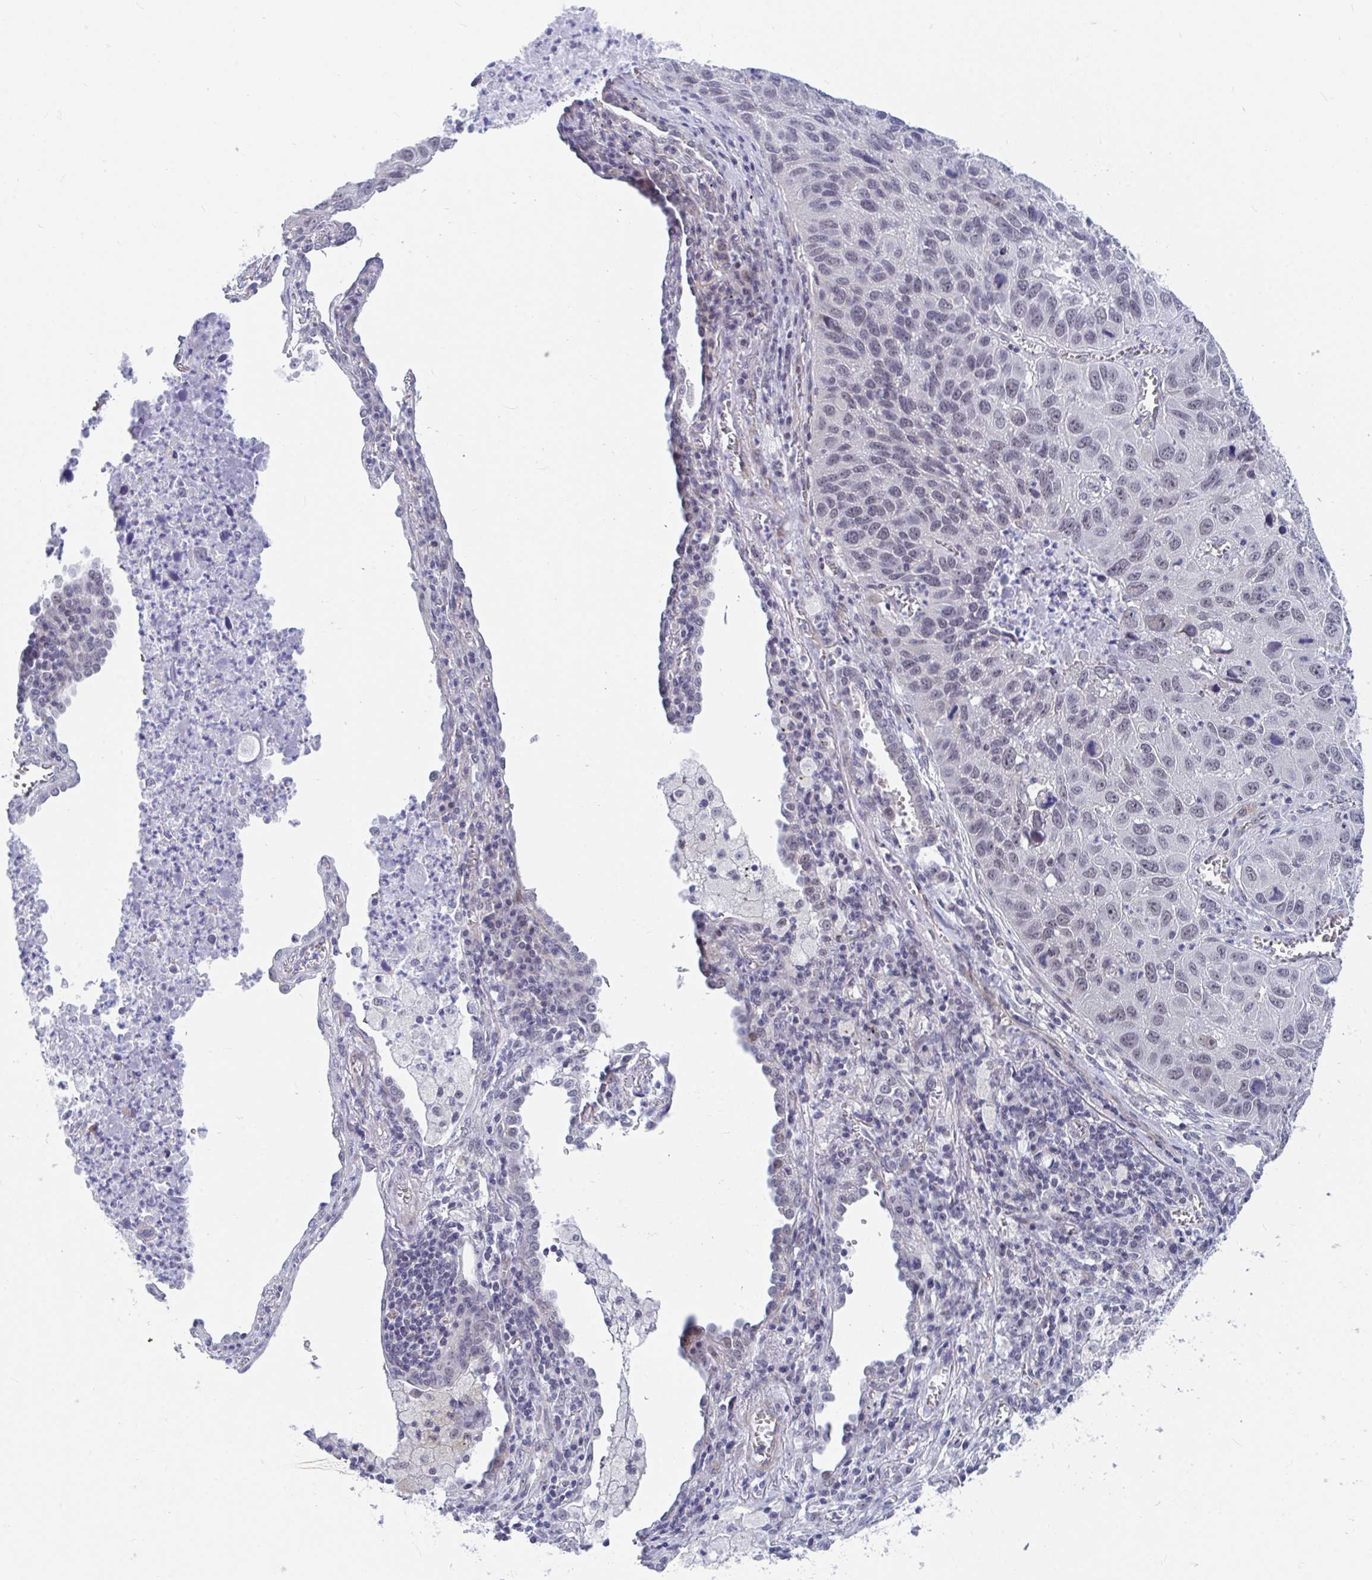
{"staining": {"intensity": "weak", "quantity": "25%-75%", "location": "nuclear"}, "tissue": "lung cancer", "cell_type": "Tumor cells", "image_type": "cancer", "snomed": [{"axis": "morphology", "description": "Squamous cell carcinoma, NOS"}, {"axis": "topography", "description": "Lung"}], "caption": "This is an image of IHC staining of squamous cell carcinoma (lung), which shows weak positivity in the nuclear of tumor cells.", "gene": "DAOA", "patient": {"sex": "female", "age": 61}}